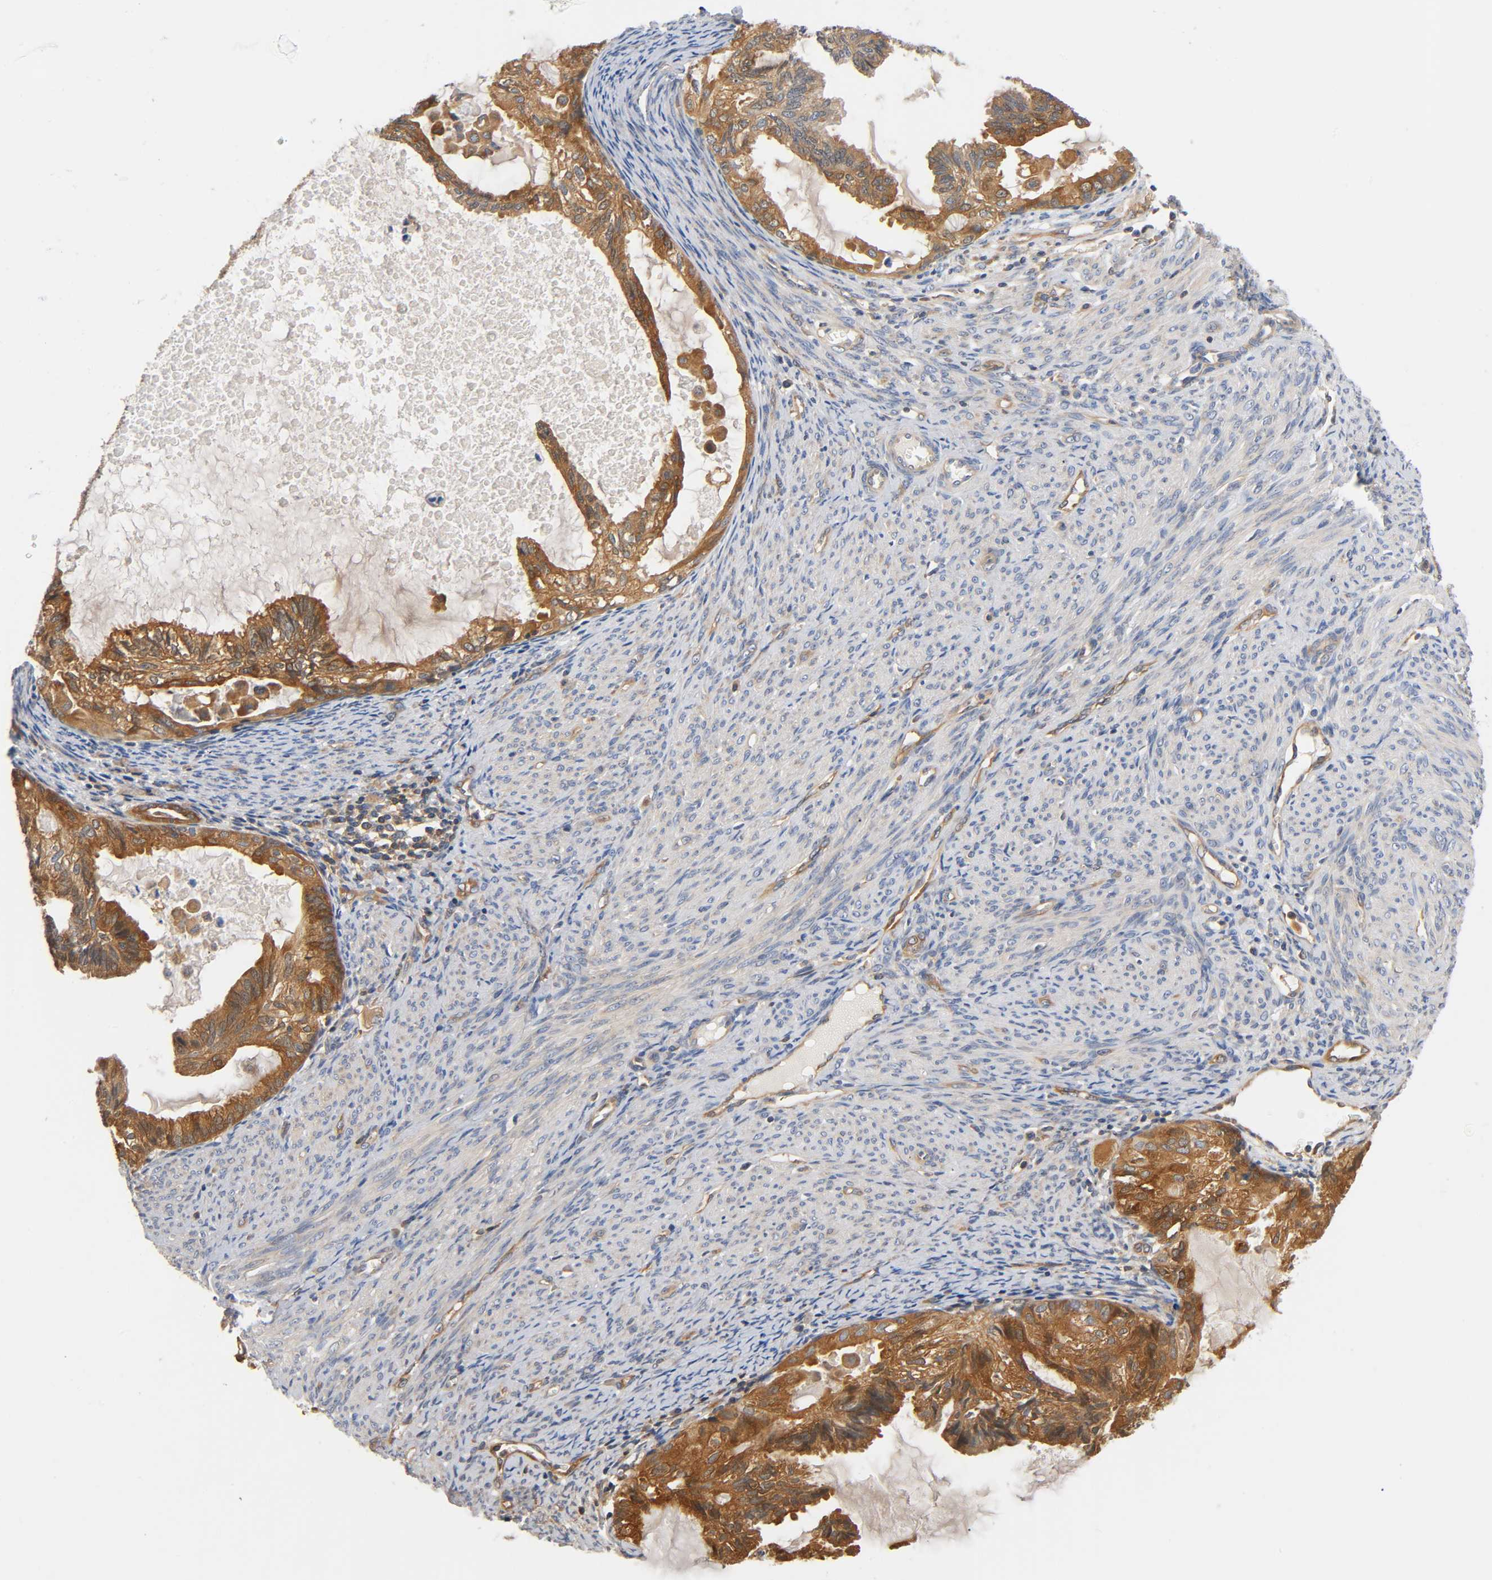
{"staining": {"intensity": "strong", "quantity": ">75%", "location": "cytoplasmic/membranous"}, "tissue": "cervical cancer", "cell_type": "Tumor cells", "image_type": "cancer", "snomed": [{"axis": "morphology", "description": "Normal tissue, NOS"}, {"axis": "morphology", "description": "Adenocarcinoma, NOS"}, {"axis": "topography", "description": "Cervix"}, {"axis": "topography", "description": "Endometrium"}], "caption": "Strong cytoplasmic/membranous protein positivity is appreciated in approximately >75% of tumor cells in adenocarcinoma (cervical). The protein is stained brown, and the nuclei are stained in blue (DAB IHC with brightfield microscopy, high magnification).", "gene": "PRKAB1", "patient": {"sex": "female", "age": 86}}